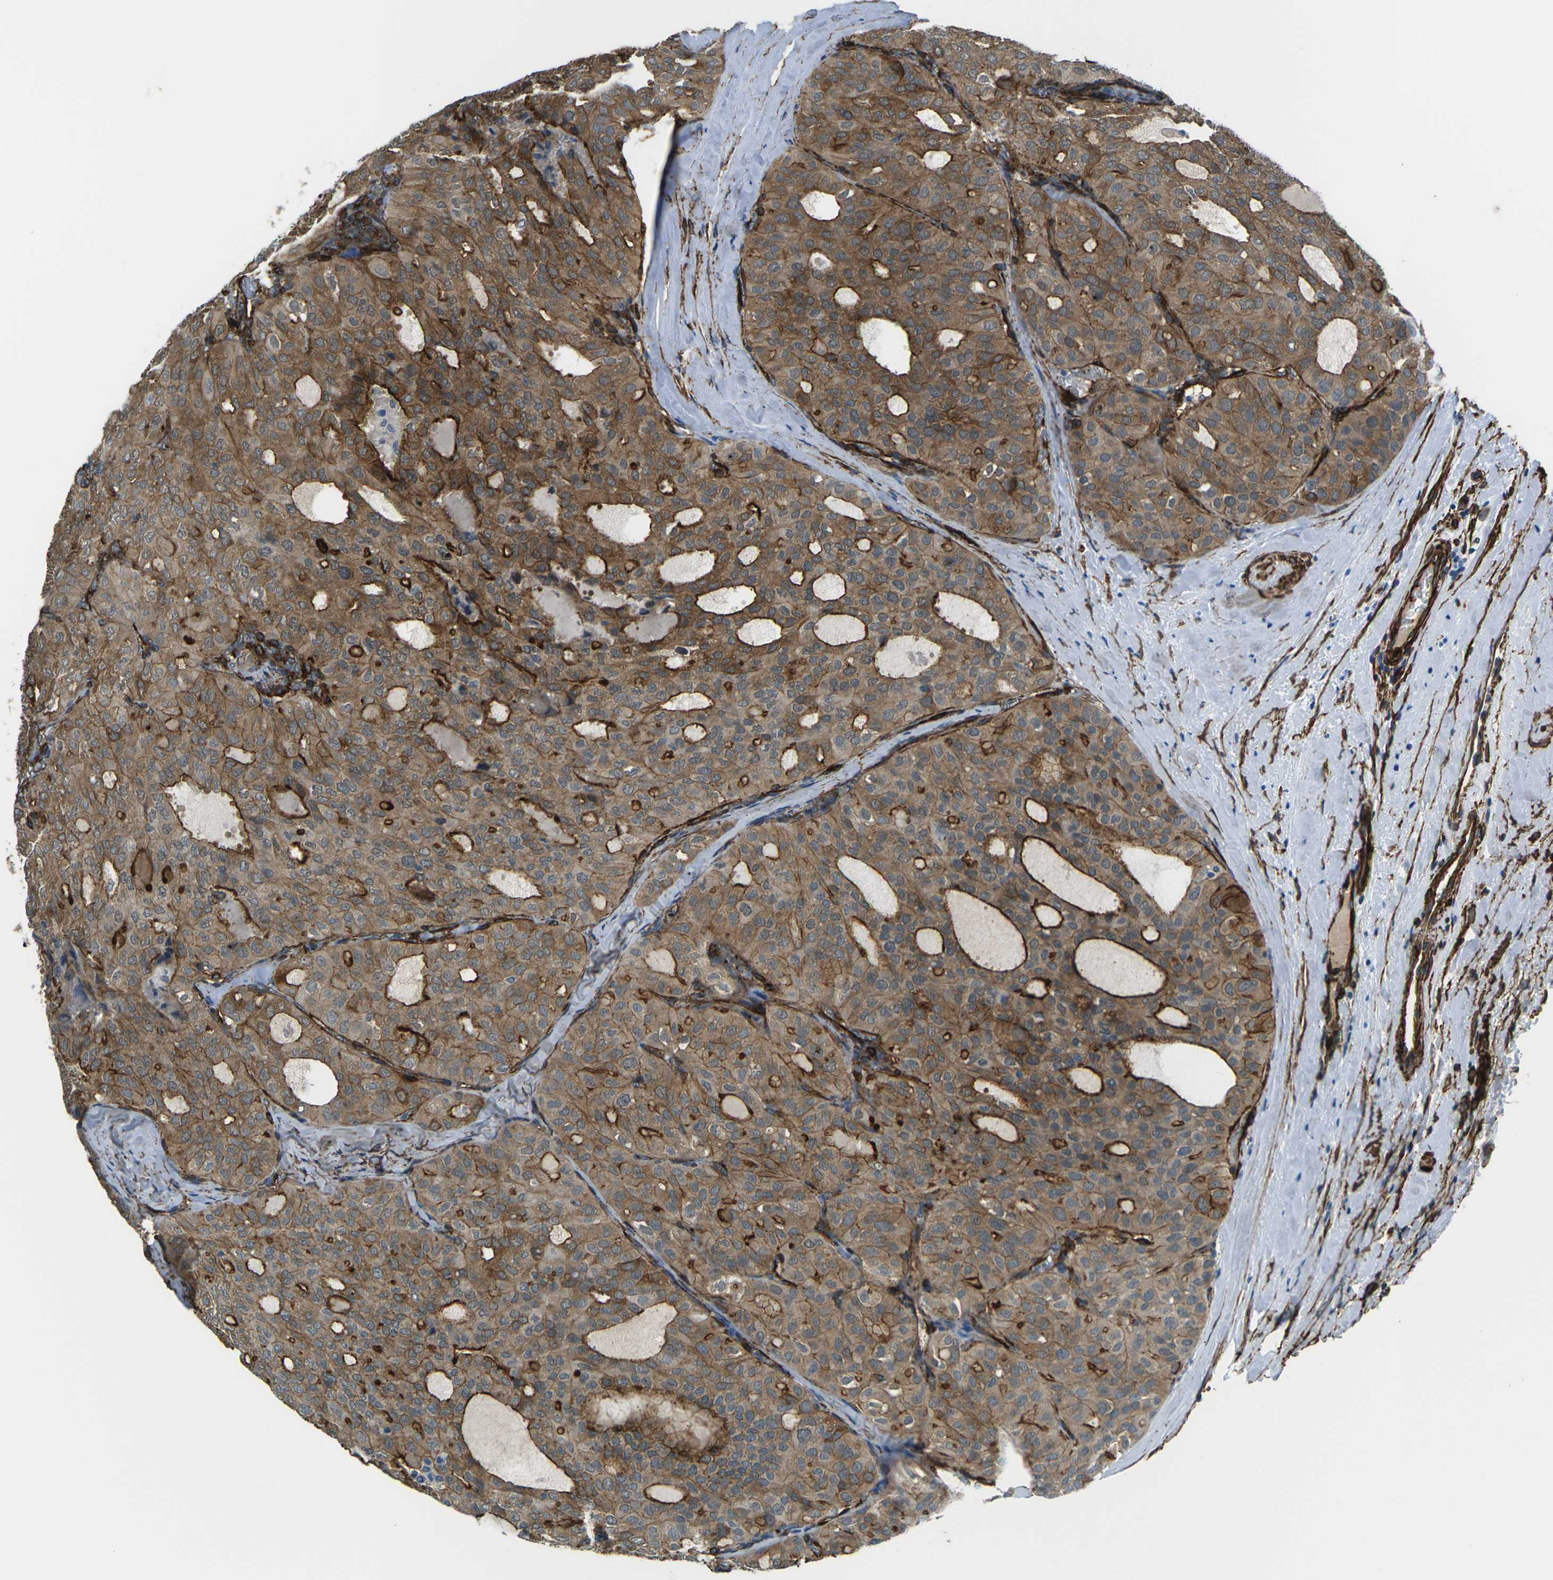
{"staining": {"intensity": "moderate", "quantity": ">75%", "location": "cytoplasmic/membranous"}, "tissue": "thyroid cancer", "cell_type": "Tumor cells", "image_type": "cancer", "snomed": [{"axis": "morphology", "description": "Follicular adenoma carcinoma, NOS"}, {"axis": "topography", "description": "Thyroid gland"}], "caption": "Brown immunohistochemical staining in human thyroid follicular adenoma carcinoma reveals moderate cytoplasmic/membranous staining in about >75% of tumor cells. Immunohistochemistry stains the protein in brown and the nuclei are stained blue.", "gene": "GRAMD1C", "patient": {"sex": "male", "age": 75}}